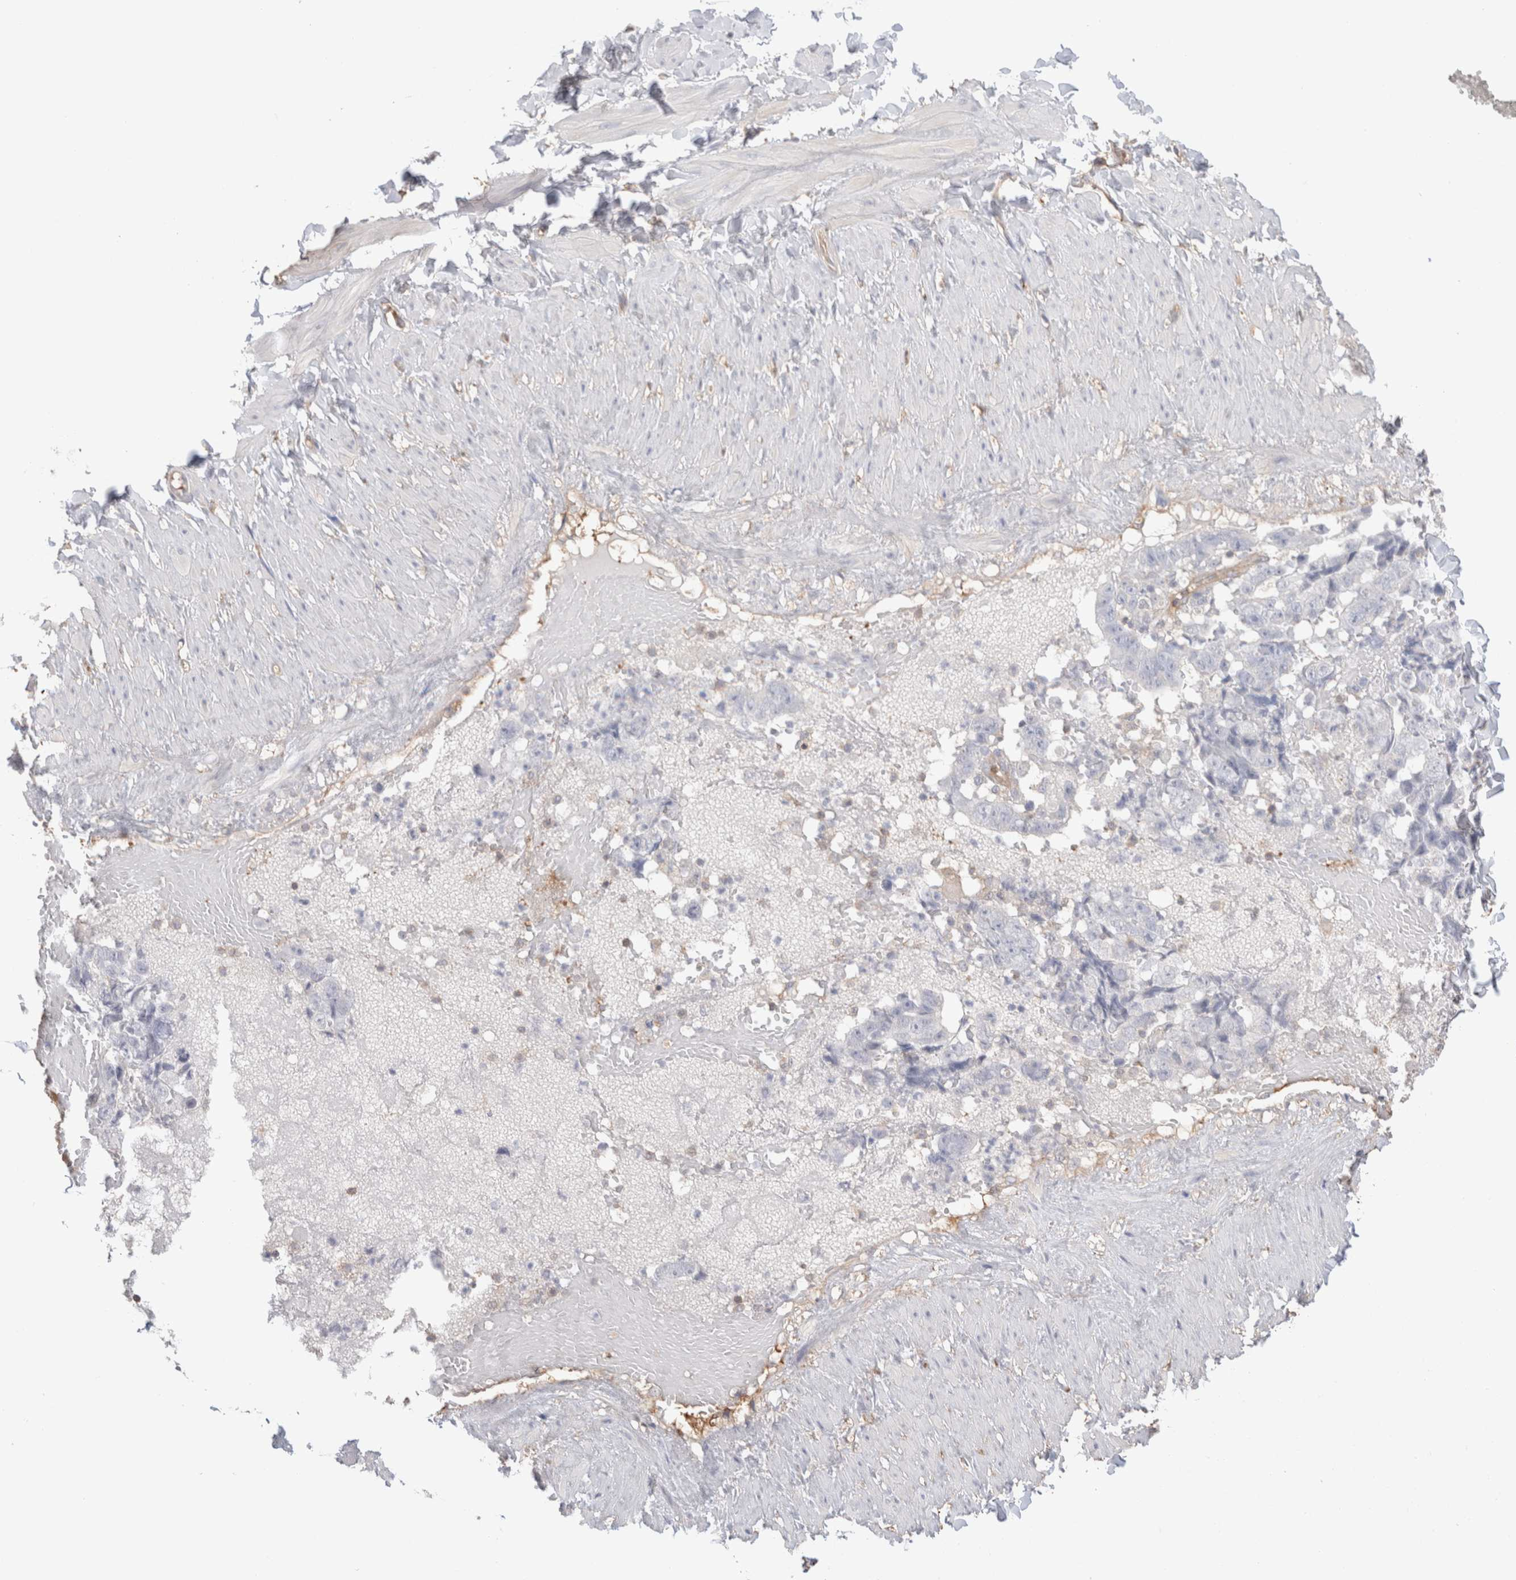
{"staining": {"intensity": "negative", "quantity": "none", "location": "none"}, "tissue": "adipose tissue", "cell_type": "Adipocytes", "image_type": "normal", "snomed": [{"axis": "morphology", "description": "Normal tissue, NOS"}, {"axis": "topography", "description": "Adipose tissue"}, {"axis": "topography", "description": "Vascular tissue"}, {"axis": "topography", "description": "Peripheral nerve tissue"}], "caption": "IHC photomicrograph of unremarkable adipose tissue: adipose tissue stained with DAB reveals no significant protein positivity in adipocytes. The staining is performed using DAB (3,3'-diaminobenzidine) brown chromogen with nuclei counter-stained in using hematoxylin.", "gene": "CAPN2", "patient": {"sex": "male", "age": 25}}